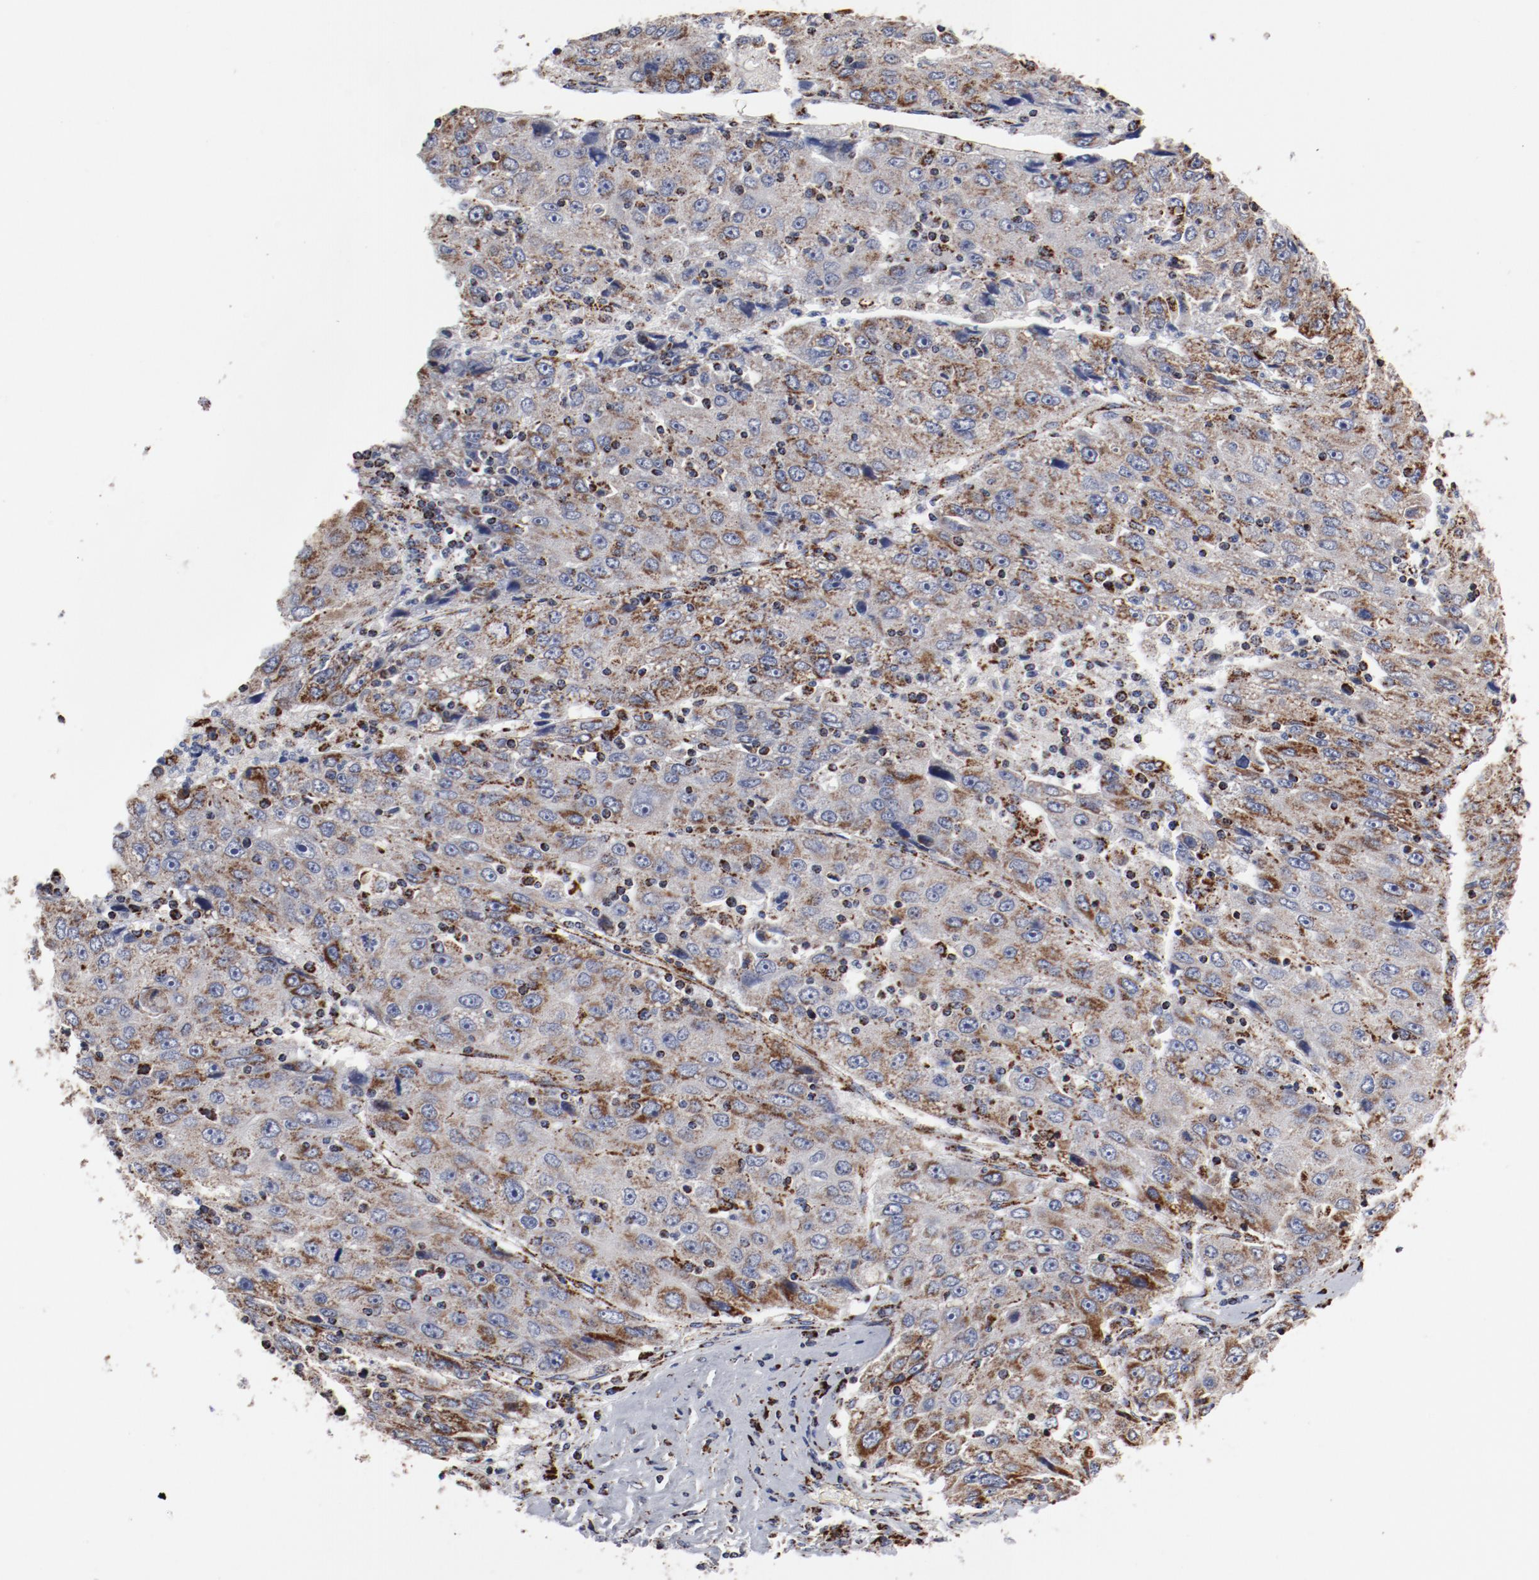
{"staining": {"intensity": "moderate", "quantity": ">75%", "location": "cytoplasmic/membranous"}, "tissue": "liver cancer", "cell_type": "Tumor cells", "image_type": "cancer", "snomed": [{"axis": "morphology", "description": "Carcinoma, Hepatocellular, NOS"}, {"axis": "topography", "description": "Liver"}], "caption": "Moderate cytoplasmic/membranous protein expression is present in approximately >75% of tumor cells in liver hepatocellular carcinoma.", "gene": "NDUFV2", "patient": {"sex": "male", "age": 49}}